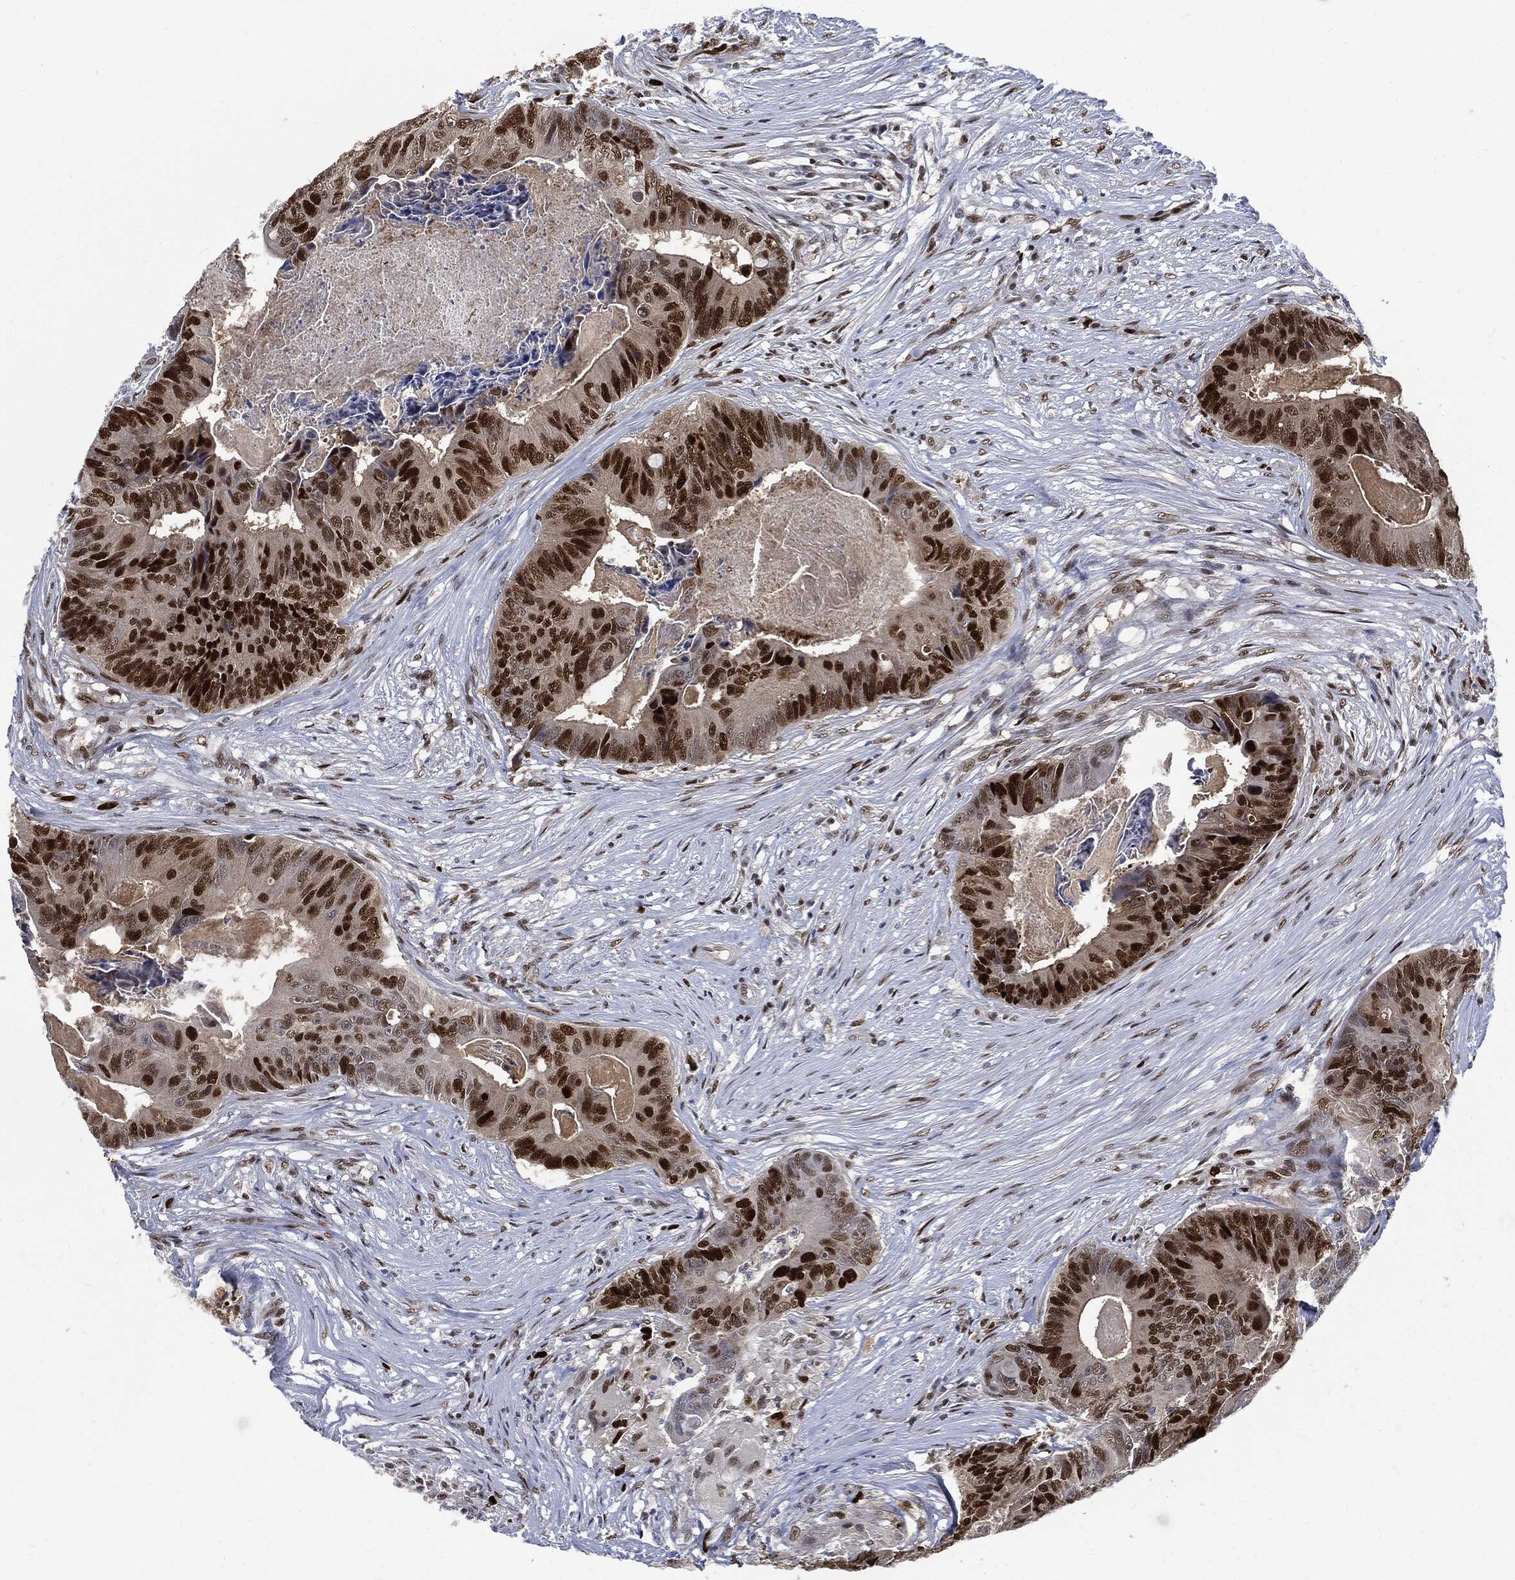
{"staining": {"intensity": "strong", "quantity": "25%-75%", "location": "nuclear"}, "tissue": "colorectal cancer", "cell_type": "Tumor cells", "image_type": "cancer", "snomed": [{"axis": "morphology", "description": "Adenocarcinoma, NOS"}, {"axis": "topography", "description": "Colon"}], "caption": "A micrograph showing strong nuclear expression in about 25%-75% of tumor cells in colorectal cancer, as visualized by brown immunohistochemical staining.", "gene": "PCNA", "patient": {"sex": "male", "age": 84}}